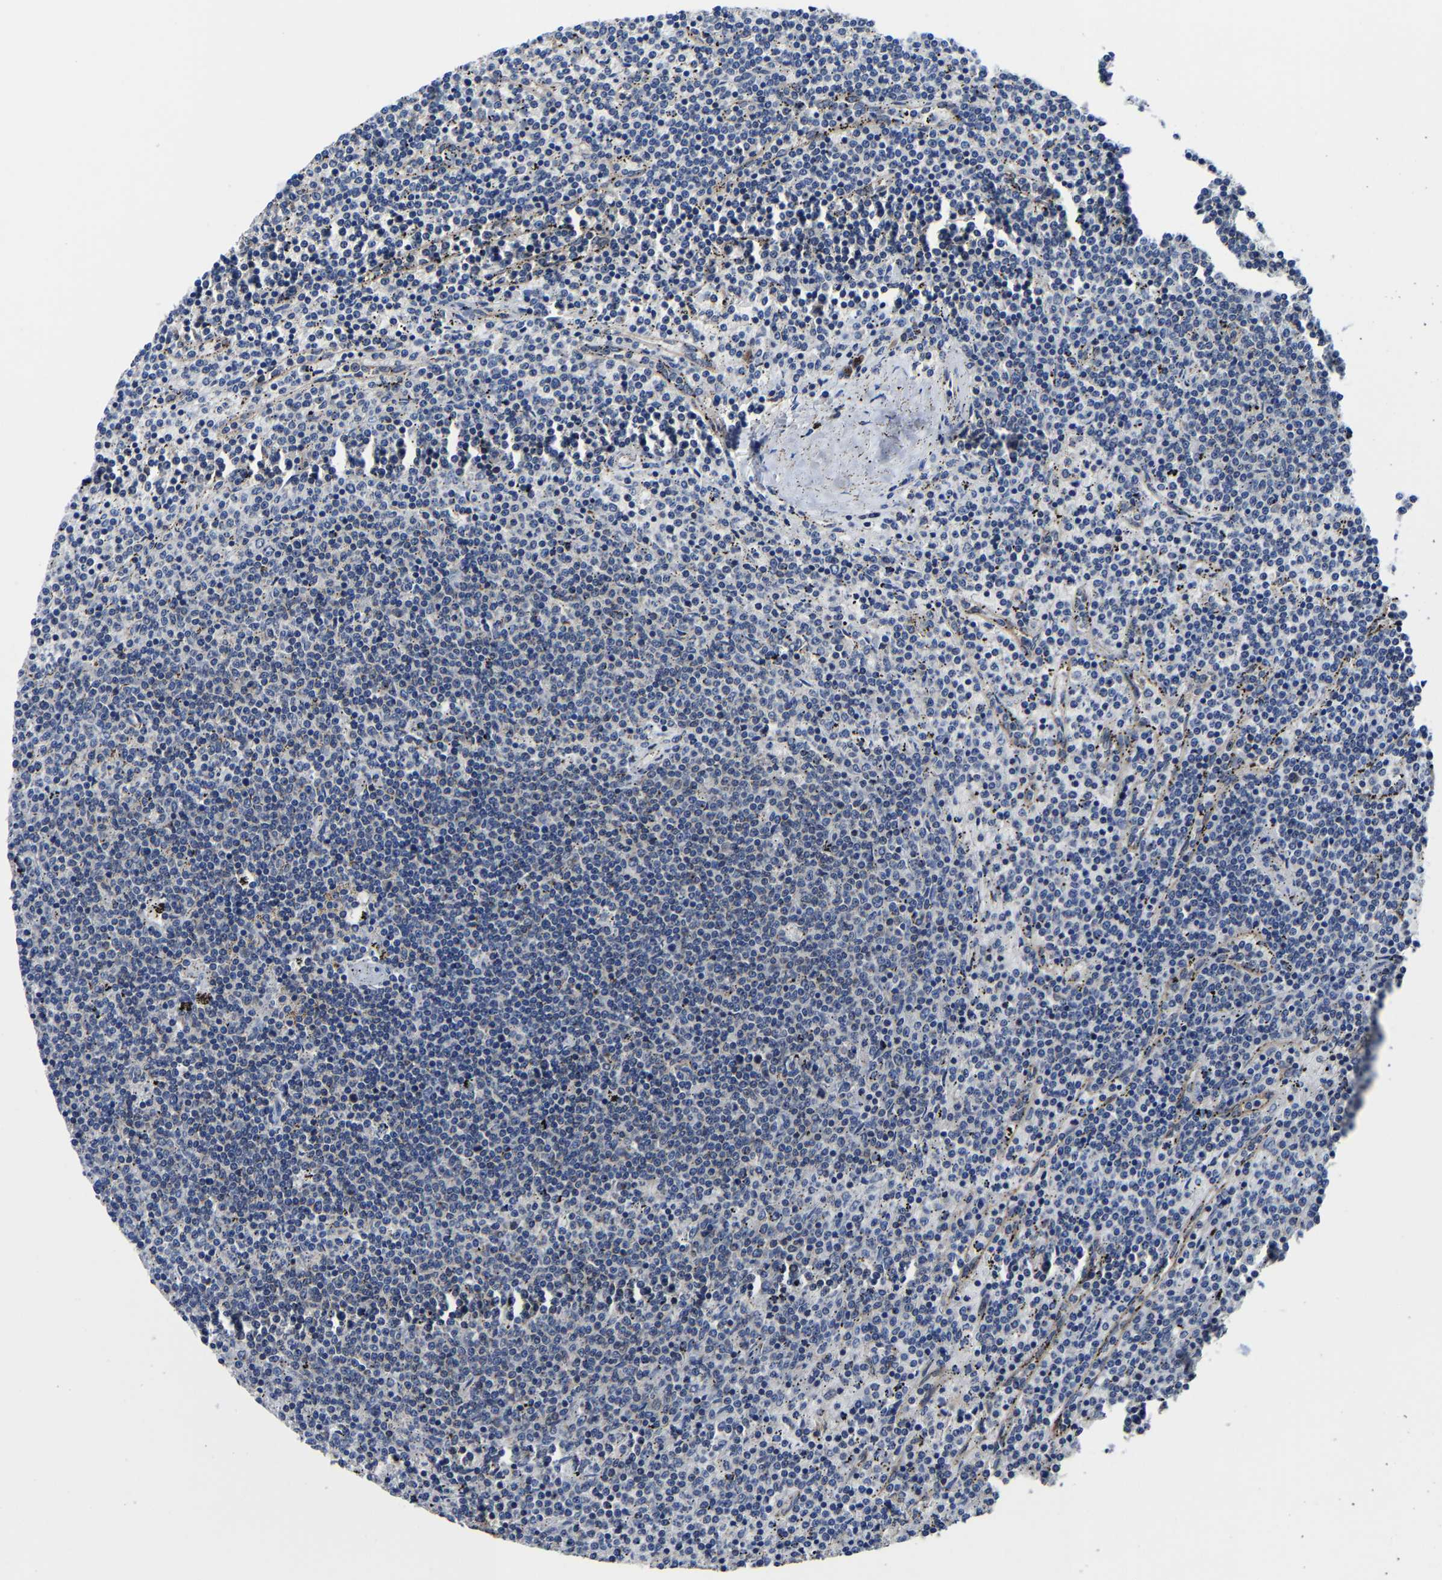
{"staining": {"intensity": "negative", "quantity": "none", "location": "none"}, "tissue": "lymphoma", "cell_type": "Tumor cells", "image_type": "cancer", "snomed": [{"axis": "morphology", "description": "Malignant lymphoma, non-Hodgkin's type, Low grade"}, {"axis": "topography", "description": "Spleen"}], "caption": "Histopathology image shows no protein positivity in tumor cells of malignant lymphoma, non-Hodgkin's type (low-grade) tissue.", "gene": "EBAG9", "patient": {"sex": "female", "age": 50}}